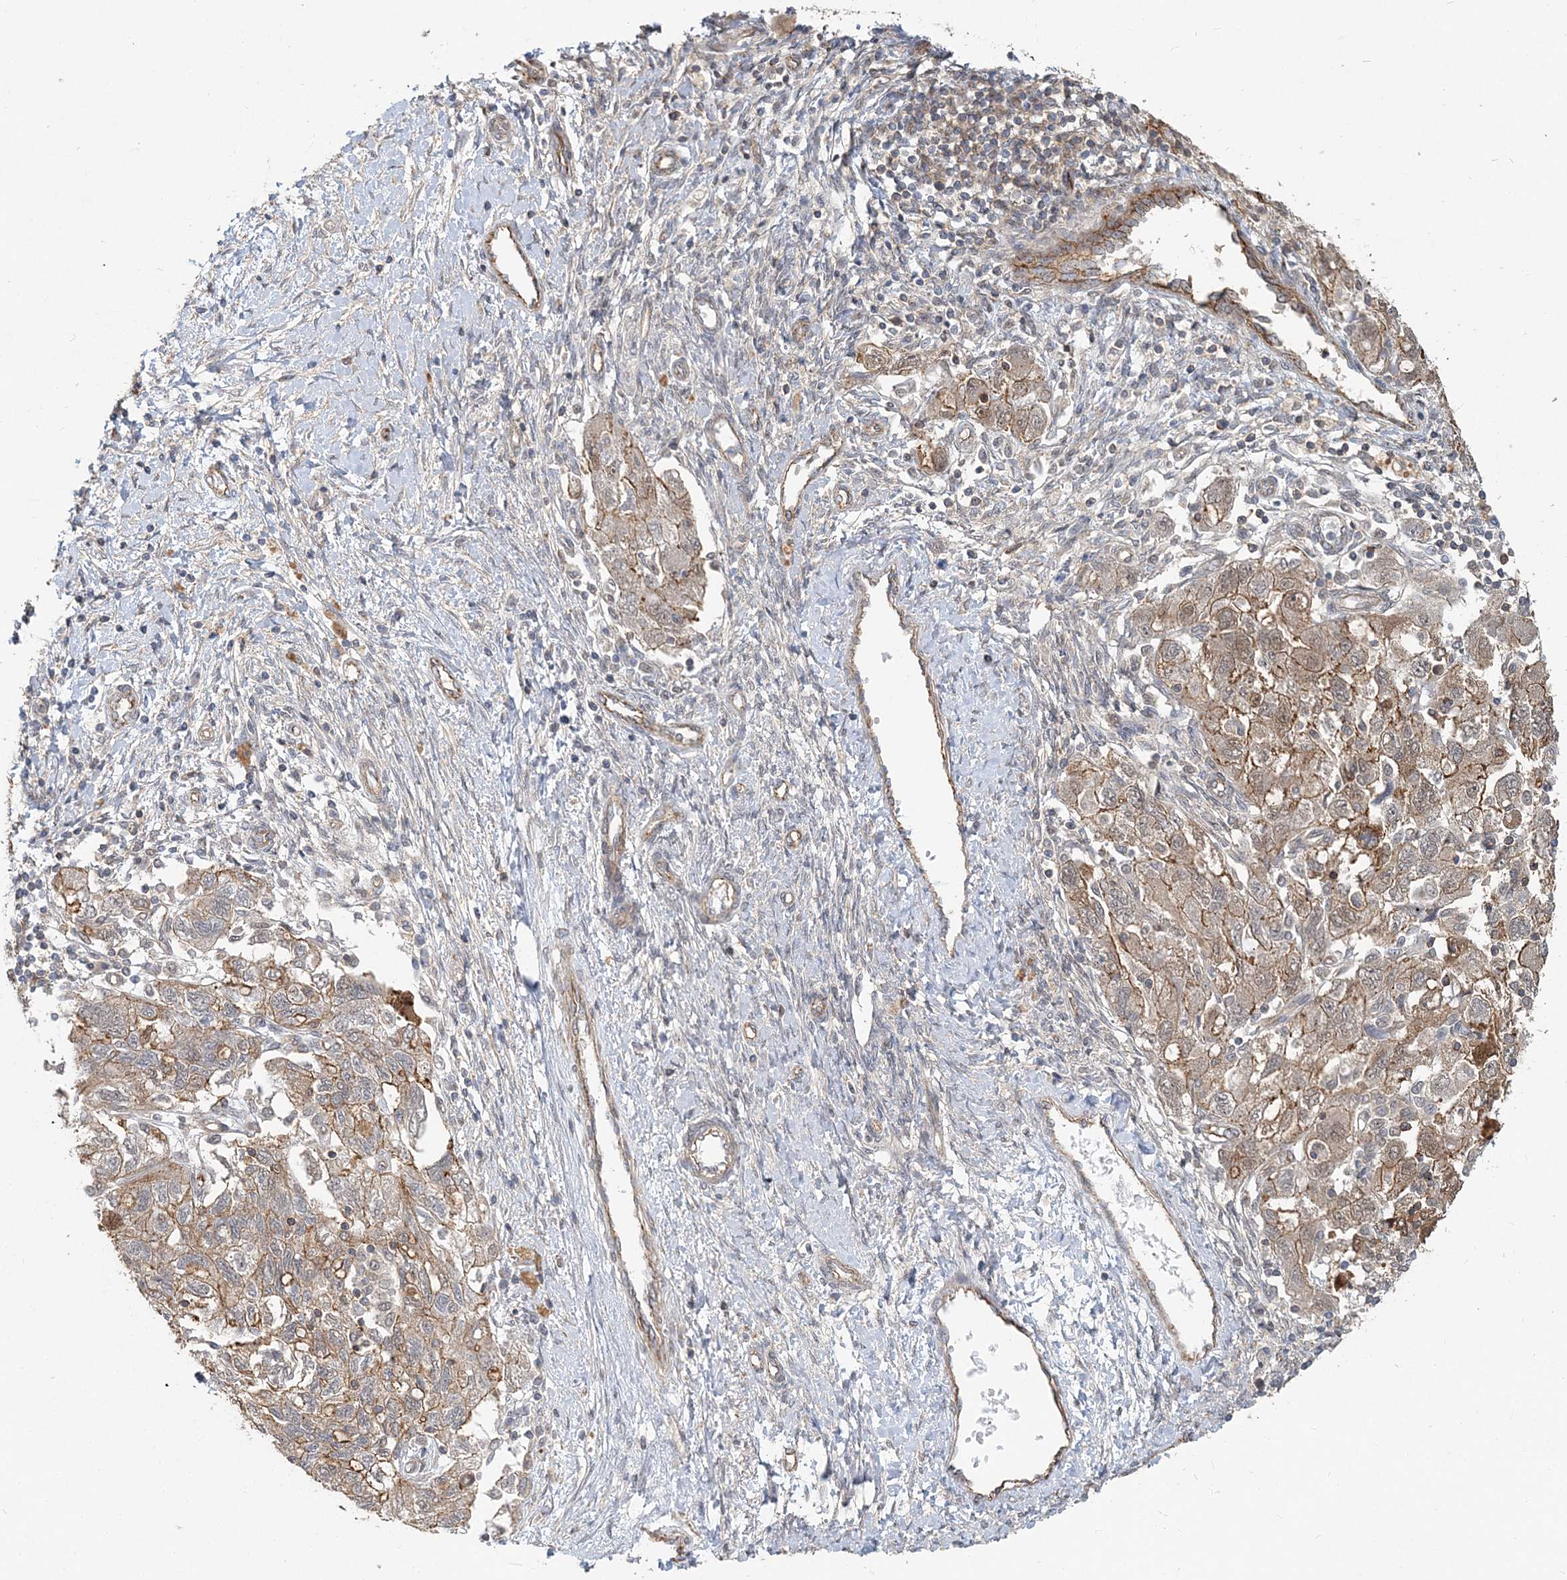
{"staining": {"intensity": "moderate", "quantity": "25%-75%", "location": "cytoplasmic/membranous"}, "tissue": "ovarian cancer", "cell_type": "Tumor cells", "image_type": "cancer", "snomed": [{"axis": "morphology", "description": "Carcinoma, NOS"}, {"axis": "morphology", "description": "Cystadenocarcinoma, serous, NOS"}, {"axis": "topography", "description": "Ovary"}], "caption": "A medium amount of moderate cytoplasmic/membranous expression is identified in approximately 25%-75% of tumor cells in ovarian serous cystadenocarcinoma tissue.", "gene": "MAT2B", "patient": {"sex": "female", "age": 69}}